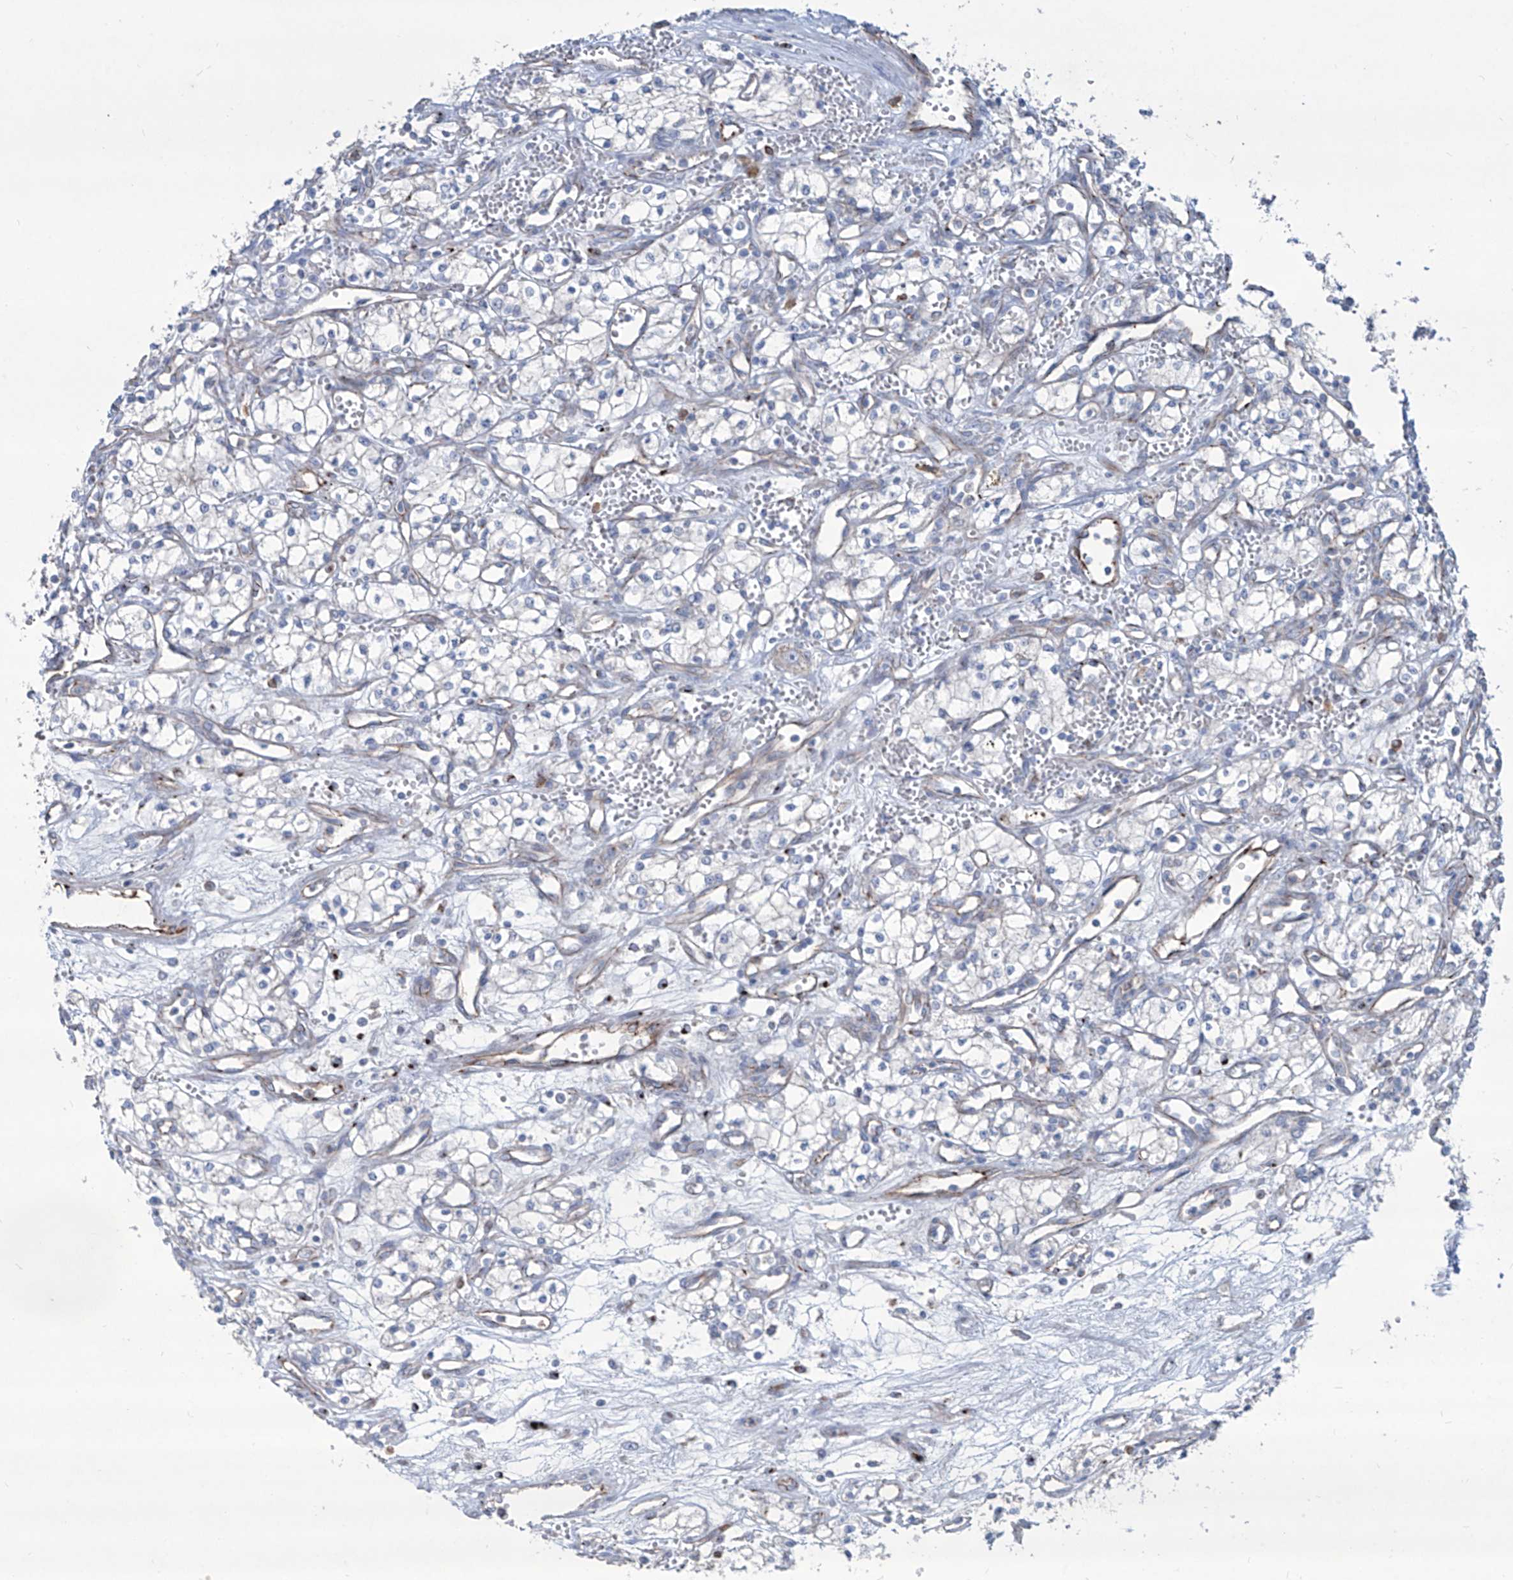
{"staining": {"intensity": "negative", "quantity": "none", "location": "none"}, "tissue": "renal cancer", "cell_type": "Tumor cells", "image_type": "cancer", "snomed": [{"axis": "morphology", "description": "Adenocarcinoma, NOS"}, {"axis": "topography", "description": "Kidney"}], "caption": "This is an immunohistochemistry image of human renal cancer. There is no staining in tumor cells.", "gene": "CDH5", "patient": {"sex": "male", "age": 59}}